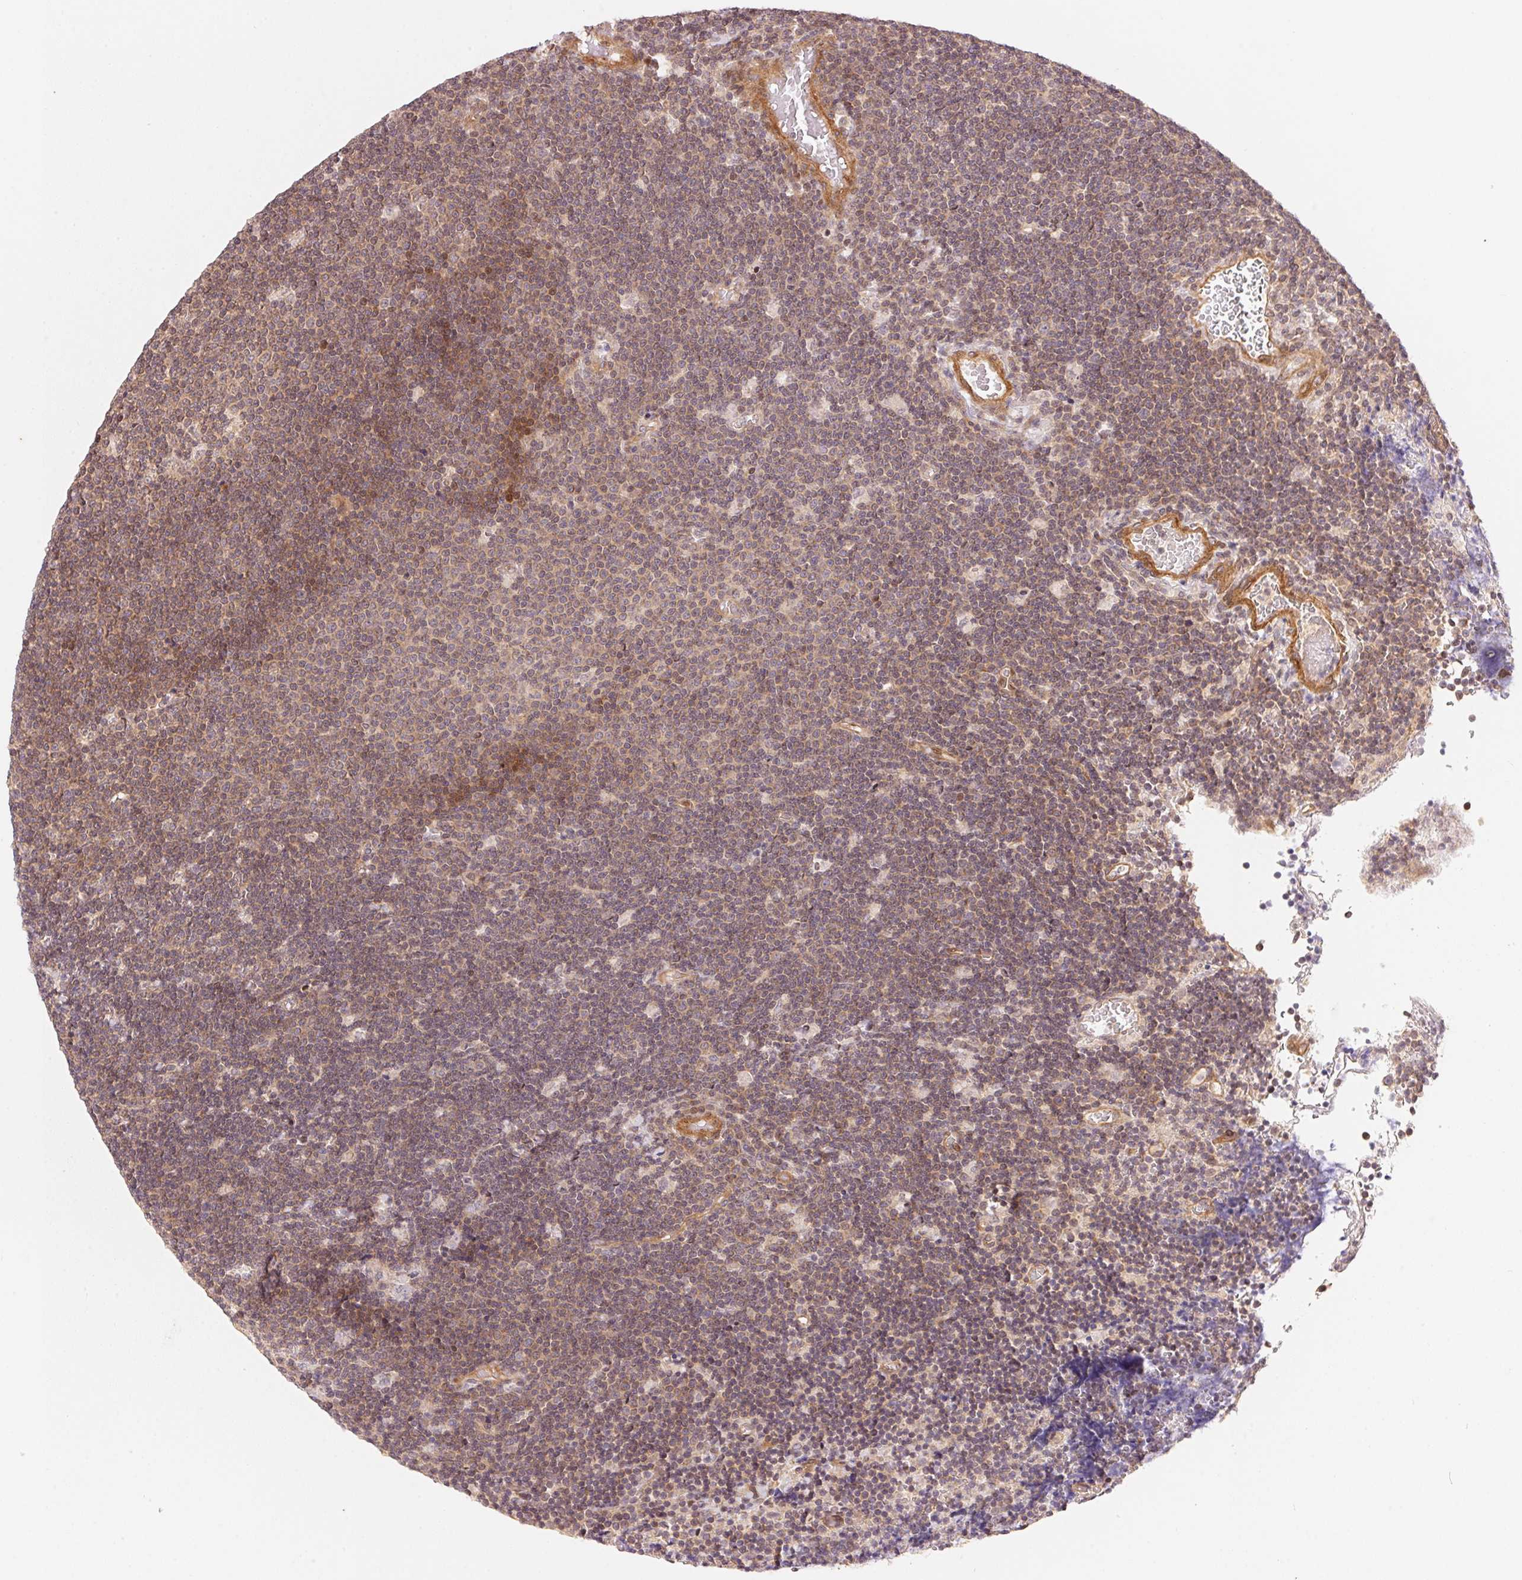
{"staining": {"intensity": "weak", "quantity": "25%-75%", "location": "cytoplasmic/membranous"}, "tissue": "lymphoma", "cell_type": "Tumor cells", "image_type": "cancer", "snomed": [{"axis": "morphology", "description": "Malignant lymphoma, non-Hodgkin's type, Low grade"}, {"axis": "topography", "description": "Brain"}], "caption": "Immunohistochemical staining of malignant lymphoma, non-Hodgkin's type (low-grade) shows weak cytoplasmic/membranous protein positivity in approximately 25%-75% of tumor cells. (Stains: DAB in brown, nuclei in blue, Microscopy: brightfield microscopy at high magnification).", "gene": "TNIP2", "patient": {"sex": "female", "age": 66}}